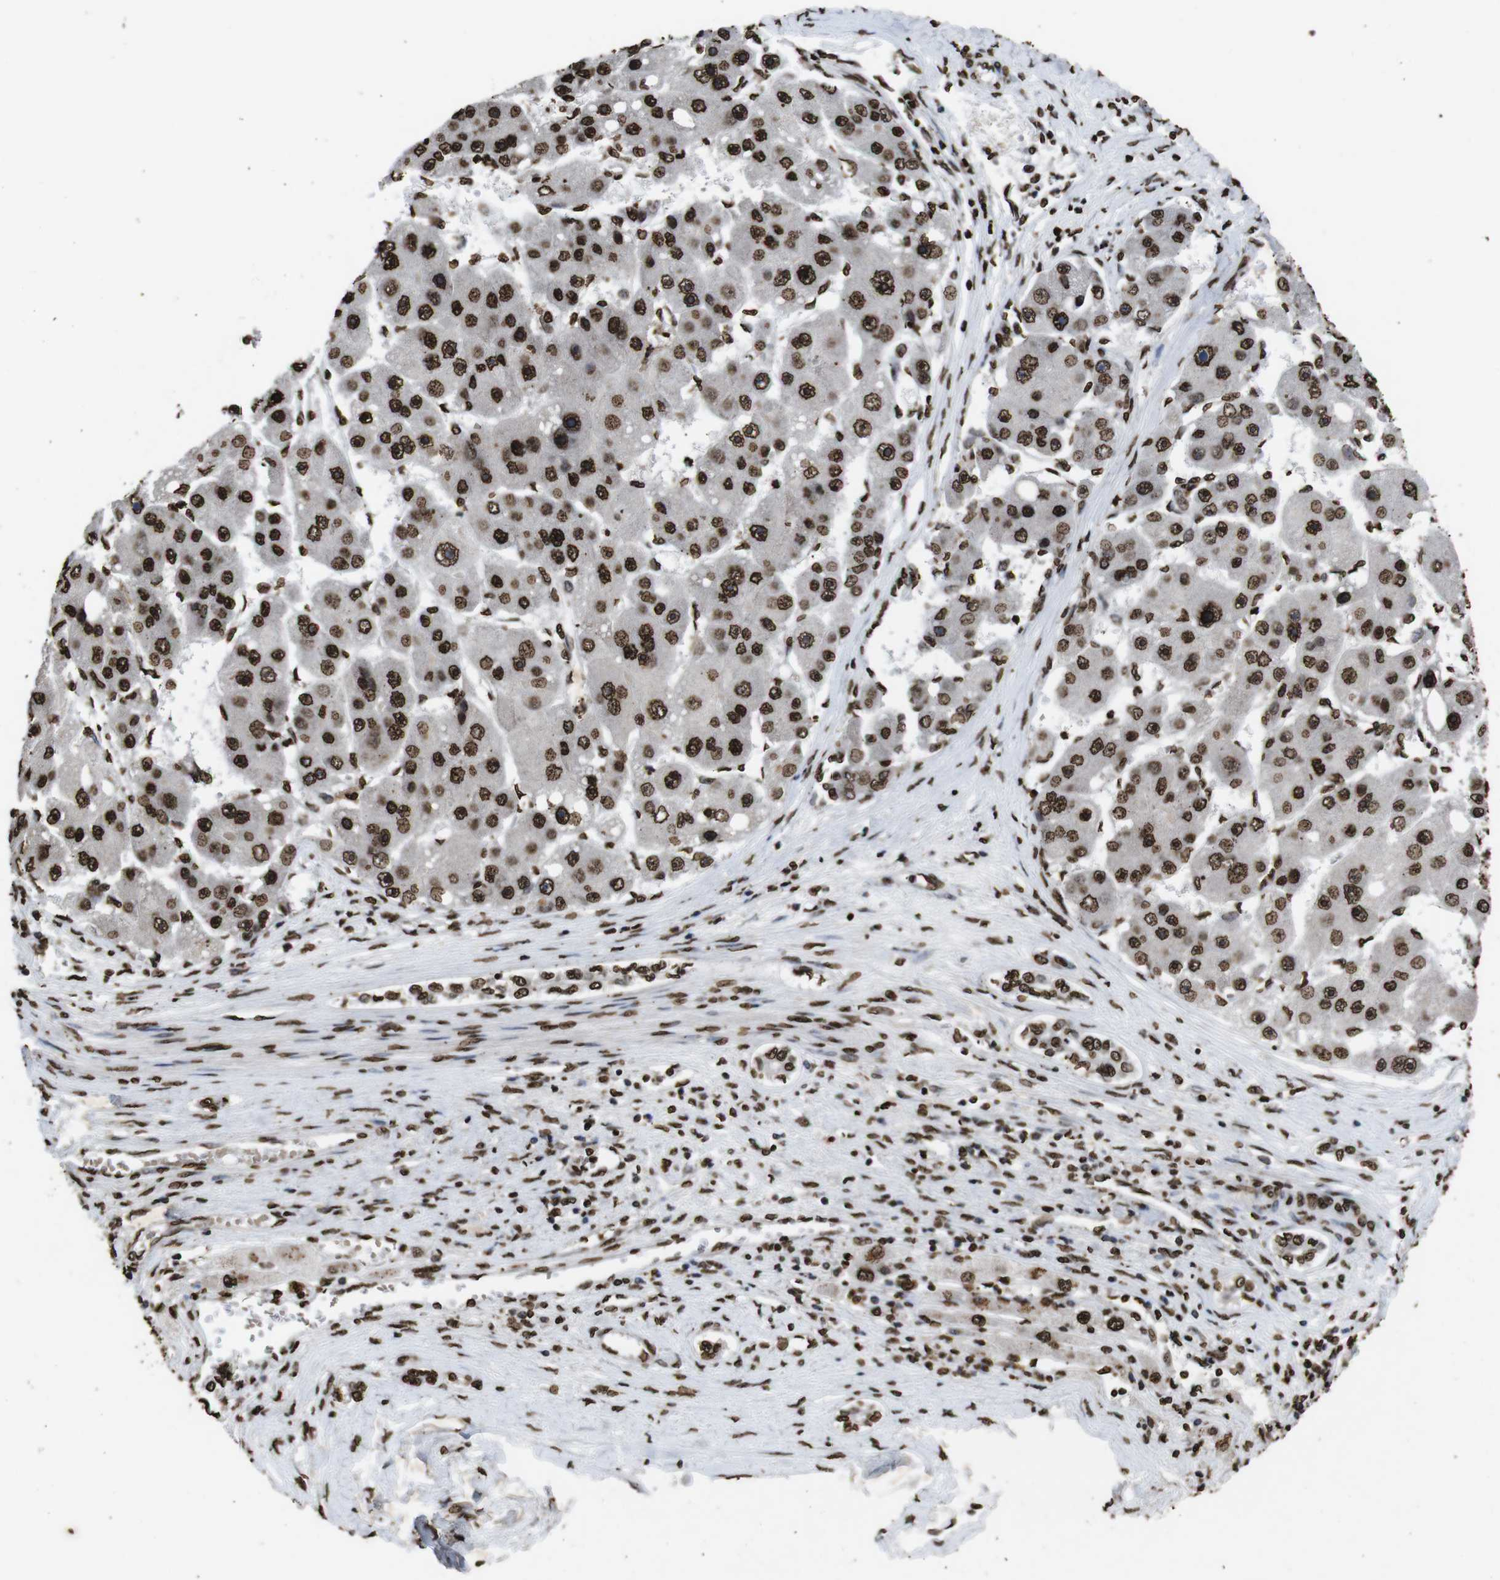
{"staining": {"intensity": "strong", "quantity": ">75%", "location": "nuclear"}, "tissue": "liver cancer", "cell_type": "Tumor cells", "image_type": "cancer", "snomed": [{"axis": "morphology", "description": "Carcinoma, Hepatocellular, NOS"}, {"axis": "topography", "description": "Liver"}], "caption": "Liver cancer (hepatocellular carcinoma) stained for a protein displays strong nuclear positivity in tumor cells.", "gene": "MDM2", "patient": {"sex": "female", "age": 61}}